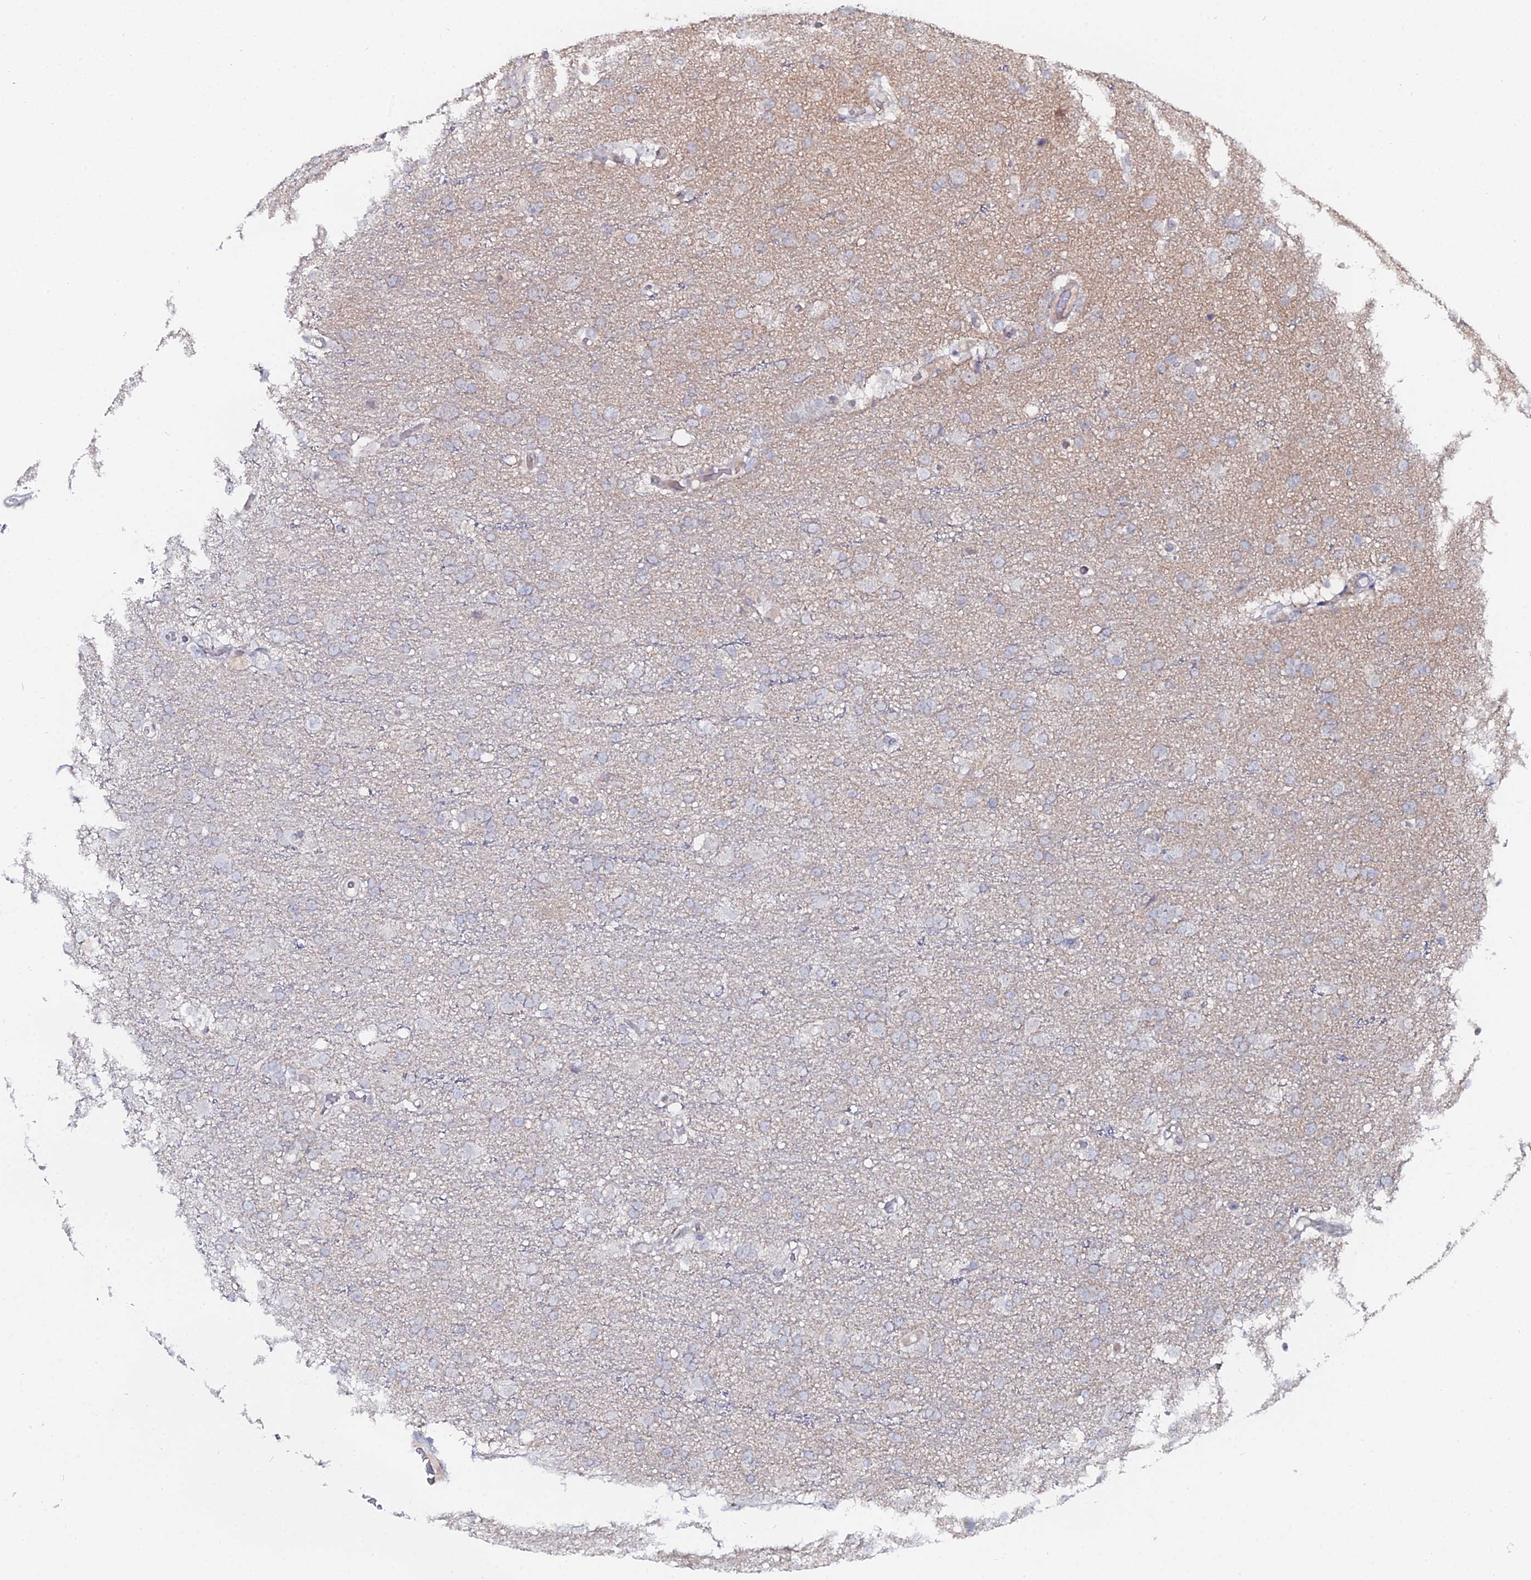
{"staining": {"intensity": "negative", "quantity": "none", "location": "none"}, "tissue": "glioma", "cell_type": "Tumor cells", "image_type": "cancer", "snomed": [{"axis": "morphology", "description": "Glioma, malignant, High grade"}, {"axis": "topography", "description": "Brain"}], "caption": "Tumor cells show no significant expression in malignant glioma (high-grade).", "gene": "THAP4", "patient": {"sex": "female", "age": 74}}